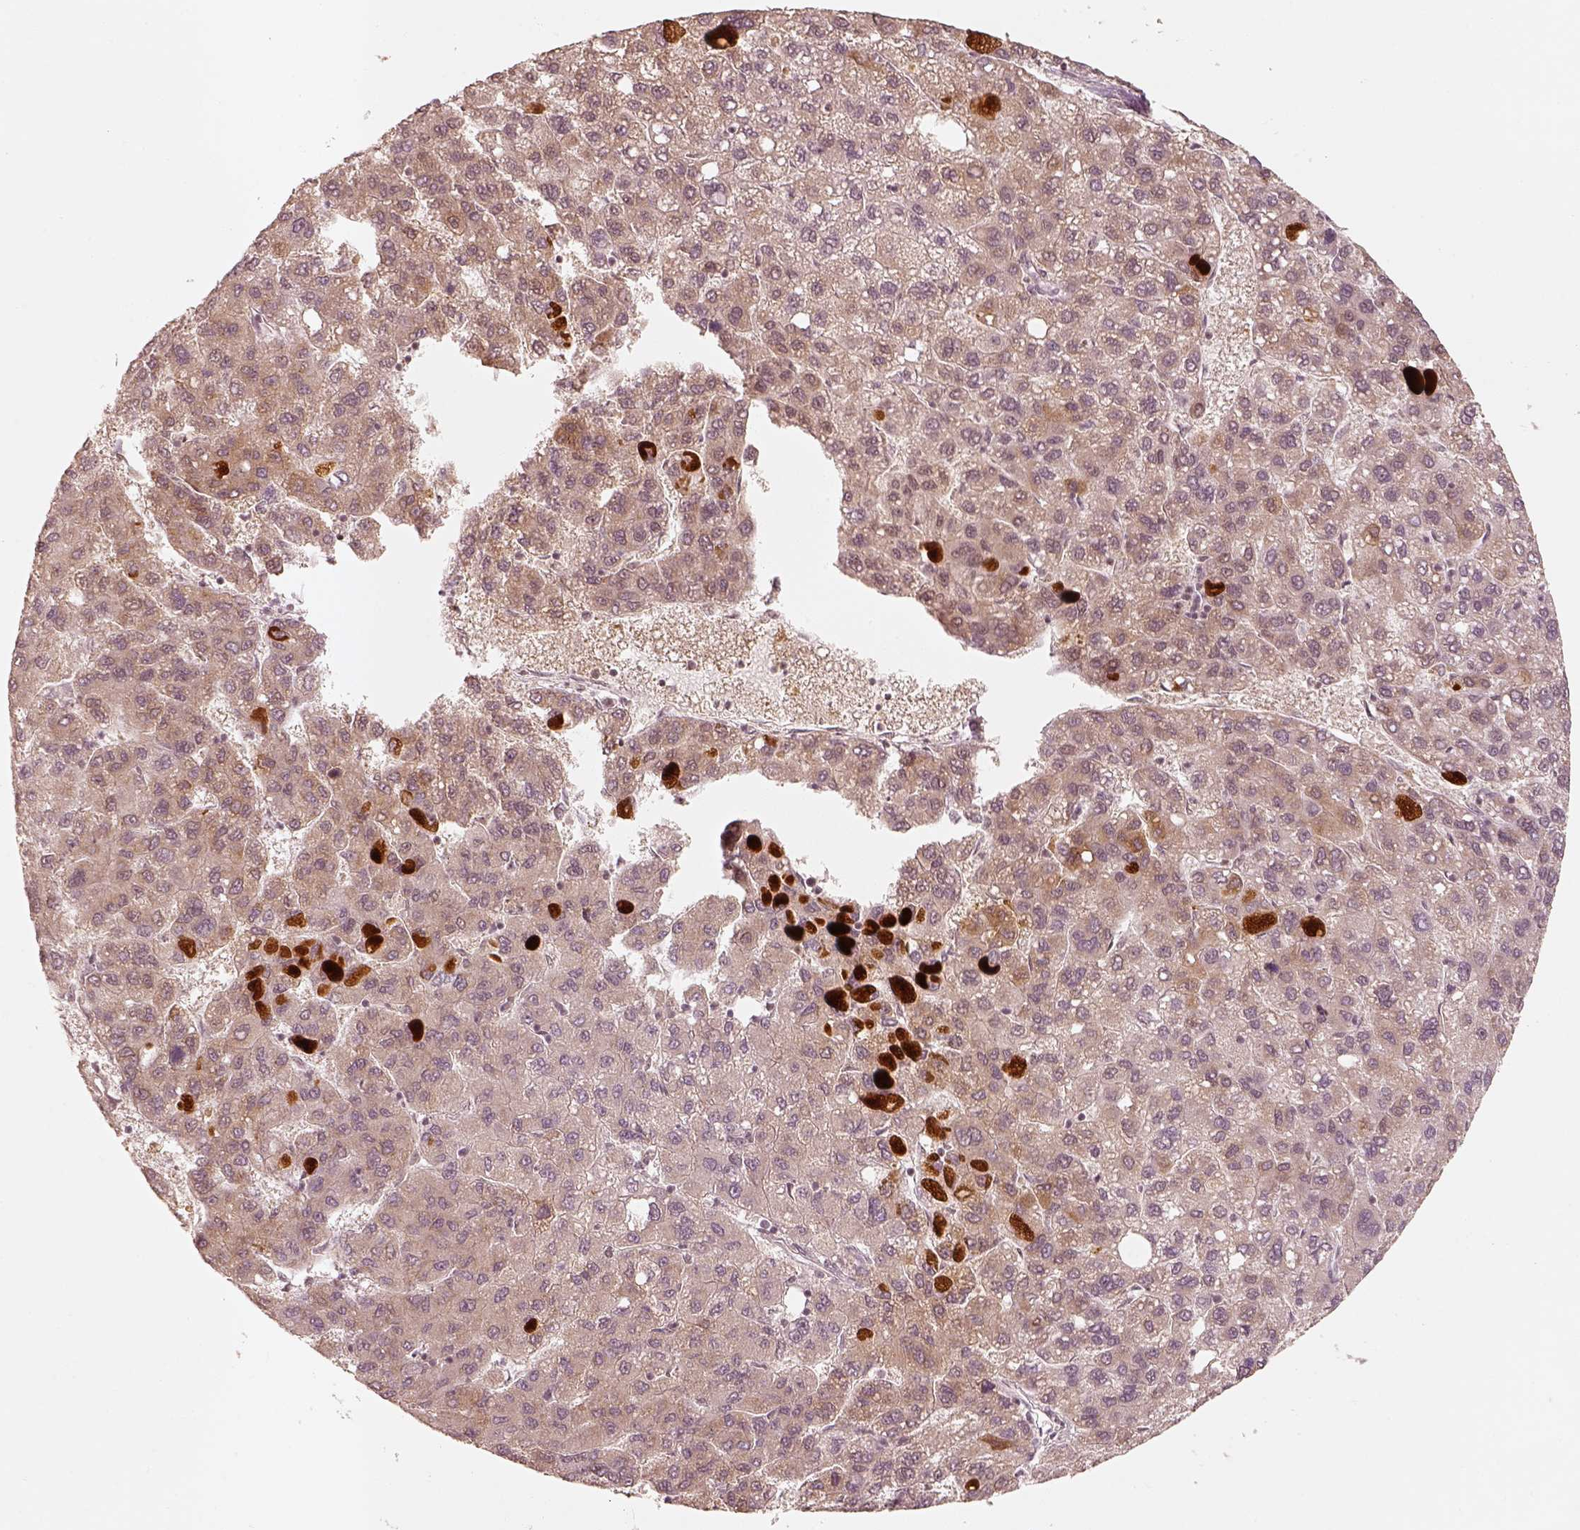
{"staining": {"intensity": "weak", "quantity": ">75%", "location": "cytoplasmic/membranous"}, "tissue": "liver cancer", "cell_type": "Tumor cells", "image_type": "cancer", "snomed": [{"axis": "morphology", "description": "Carcinoma, Hepatocellular, NOS"}, {"axis": "topography", "description": "Liver"}], "caption": "Liver cancer stained with IHC reveals weak cytoplasmic/membranous expression in approximately >75% of tumor cells. (IHC, brightfield microscopy, high magnification).", "gene": "GMEB2", "patient": {"sex": "female", "age": 82}}